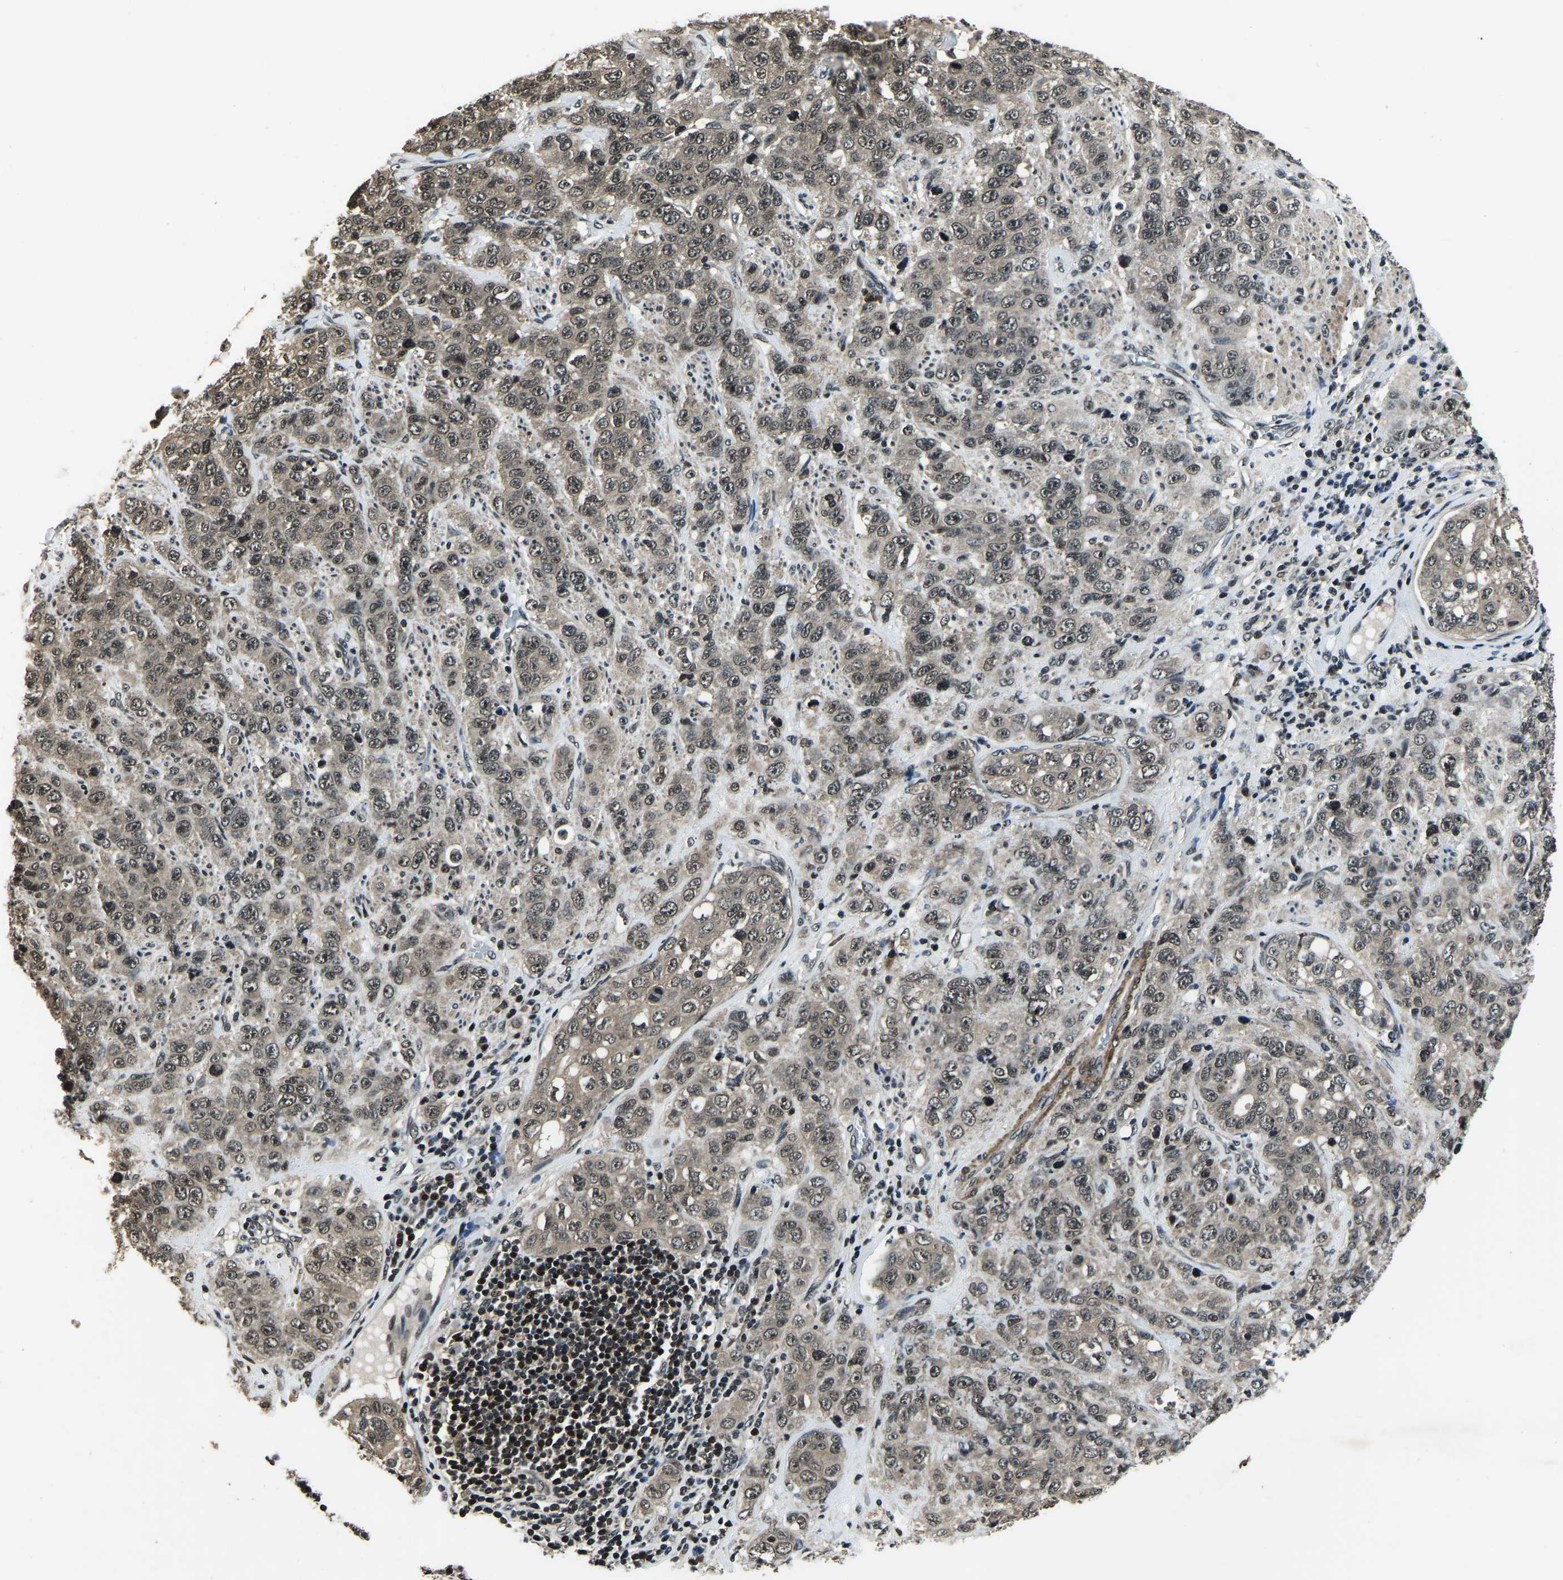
{"staining": {"intensity": "weak", "quantity": "25%-75%", "location": "cytoplasmic/membranous"}, "tissue": "stomach cancer", "cell_type": "Tumor cells", "image_type": "cancer", "snomed": [{"axis": "morphology", "description": "Adenocarcinoma, NOS"}, {"axis": "topography", "description": "Stomach"}], "caption": "Stomach cancer (adenocarcinoma) stained for a protein (brown) demonstrates weak cytoplasmic/membranous positive positivity in approximately 25%-75% of tumor cells.", "gene": "ANKIB1", "patient": {"sex": "male", "age": 48}}